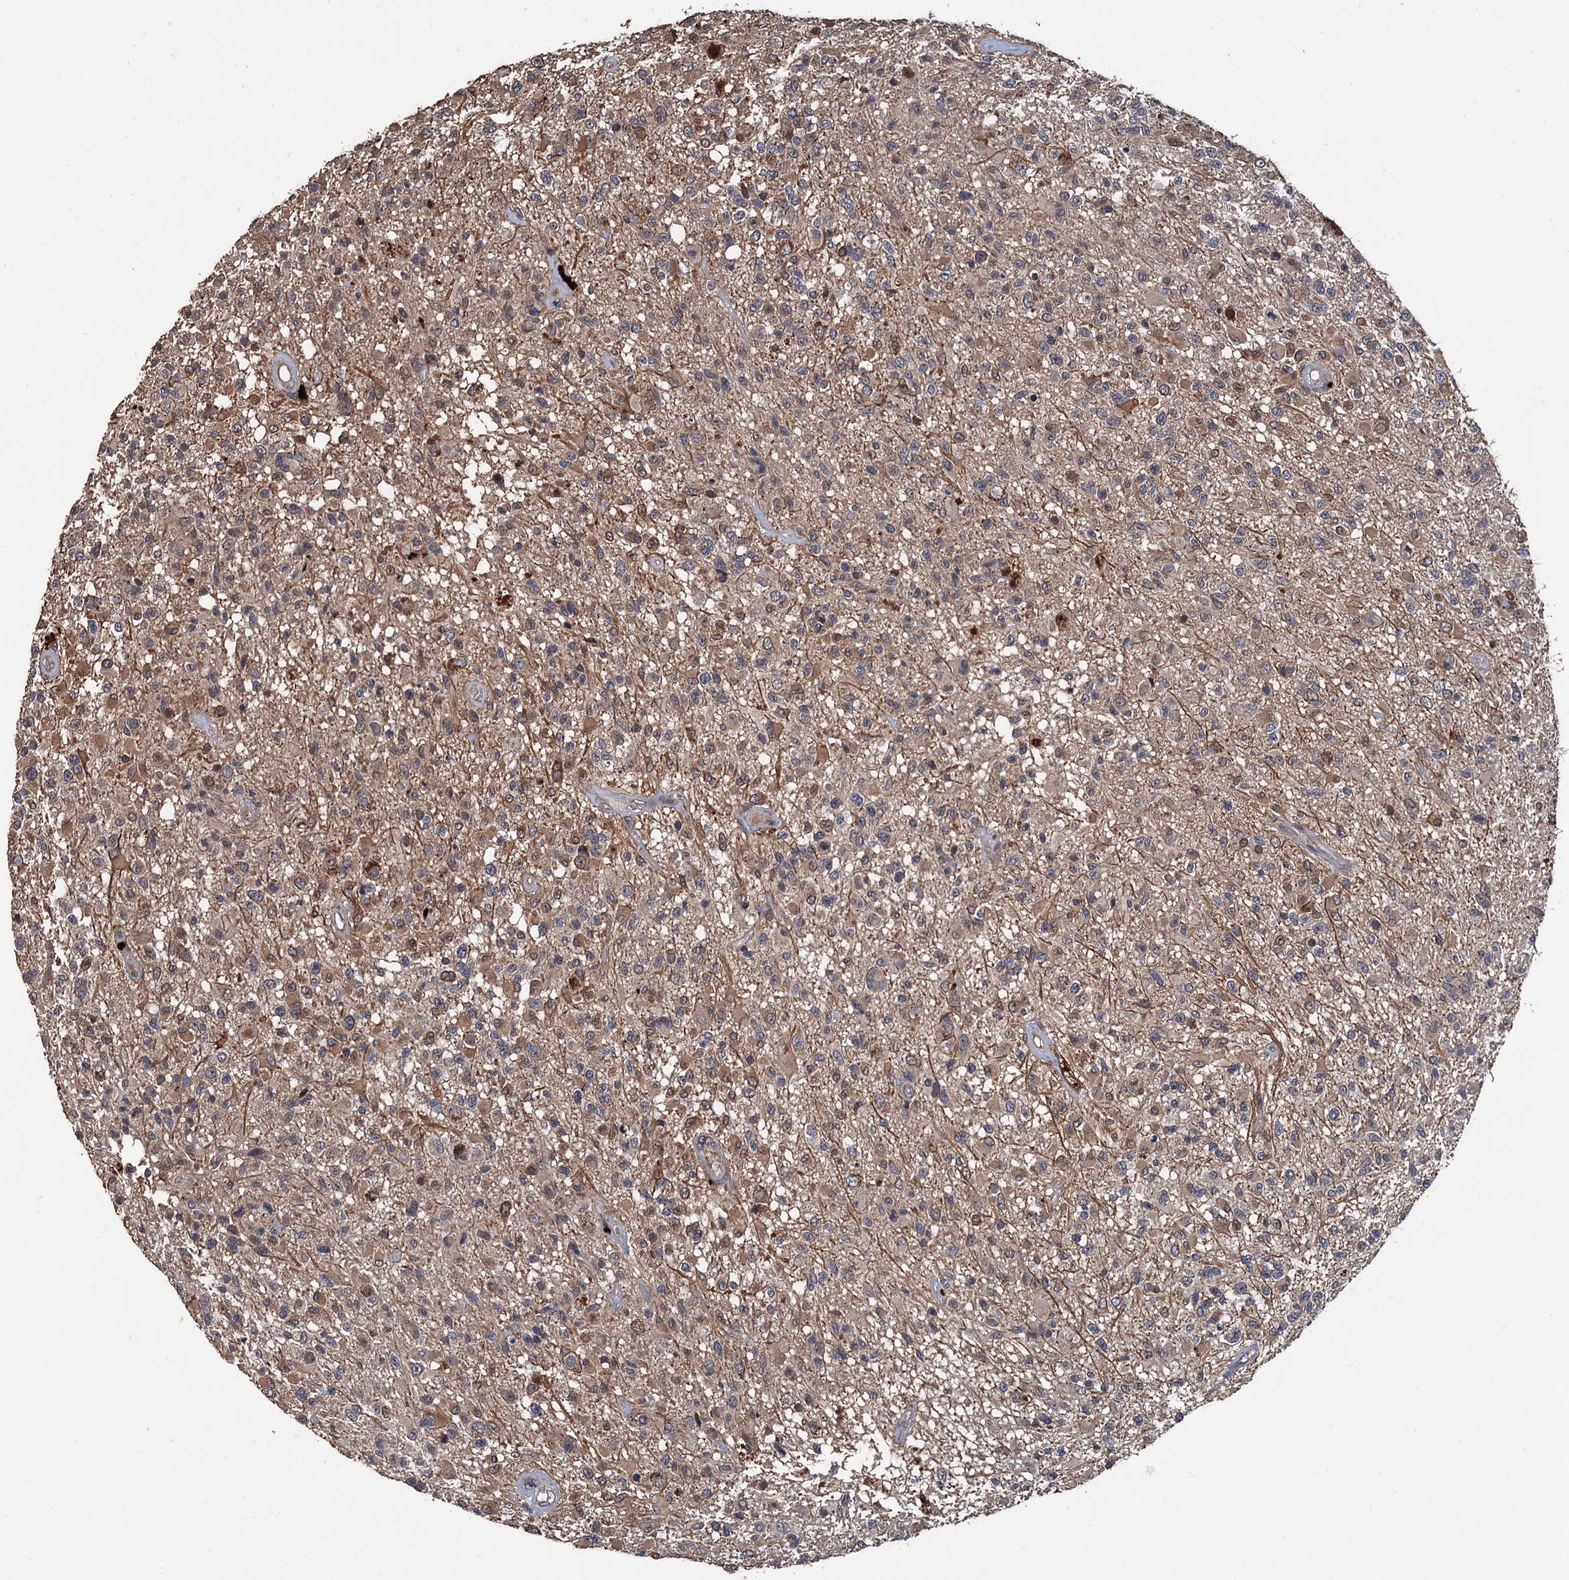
{"staining": {"intensity": "moderate", "quantity": "<25%", "location": "cytoplasmic/membranous"}, "tissue": "glioma", "cell_type": "Tumor cells", "image_type": "cancer", "snomed": [{"axis": "morphology", "description": "Glioma, malignant, High grade"}, {"axis": "morphology", "description": "Glioblastoma, NOS"}, {"axis": "topography", "description": "Brain"}], "caption": "There is low levels of moderate cytoplasmic/membranous staining in tumor cells of glioblastoma, as demonstrated by immunohistochemical staining (brown color).", "gene": "ZNF438", "patient": {"sex": "male", "age": 60}}